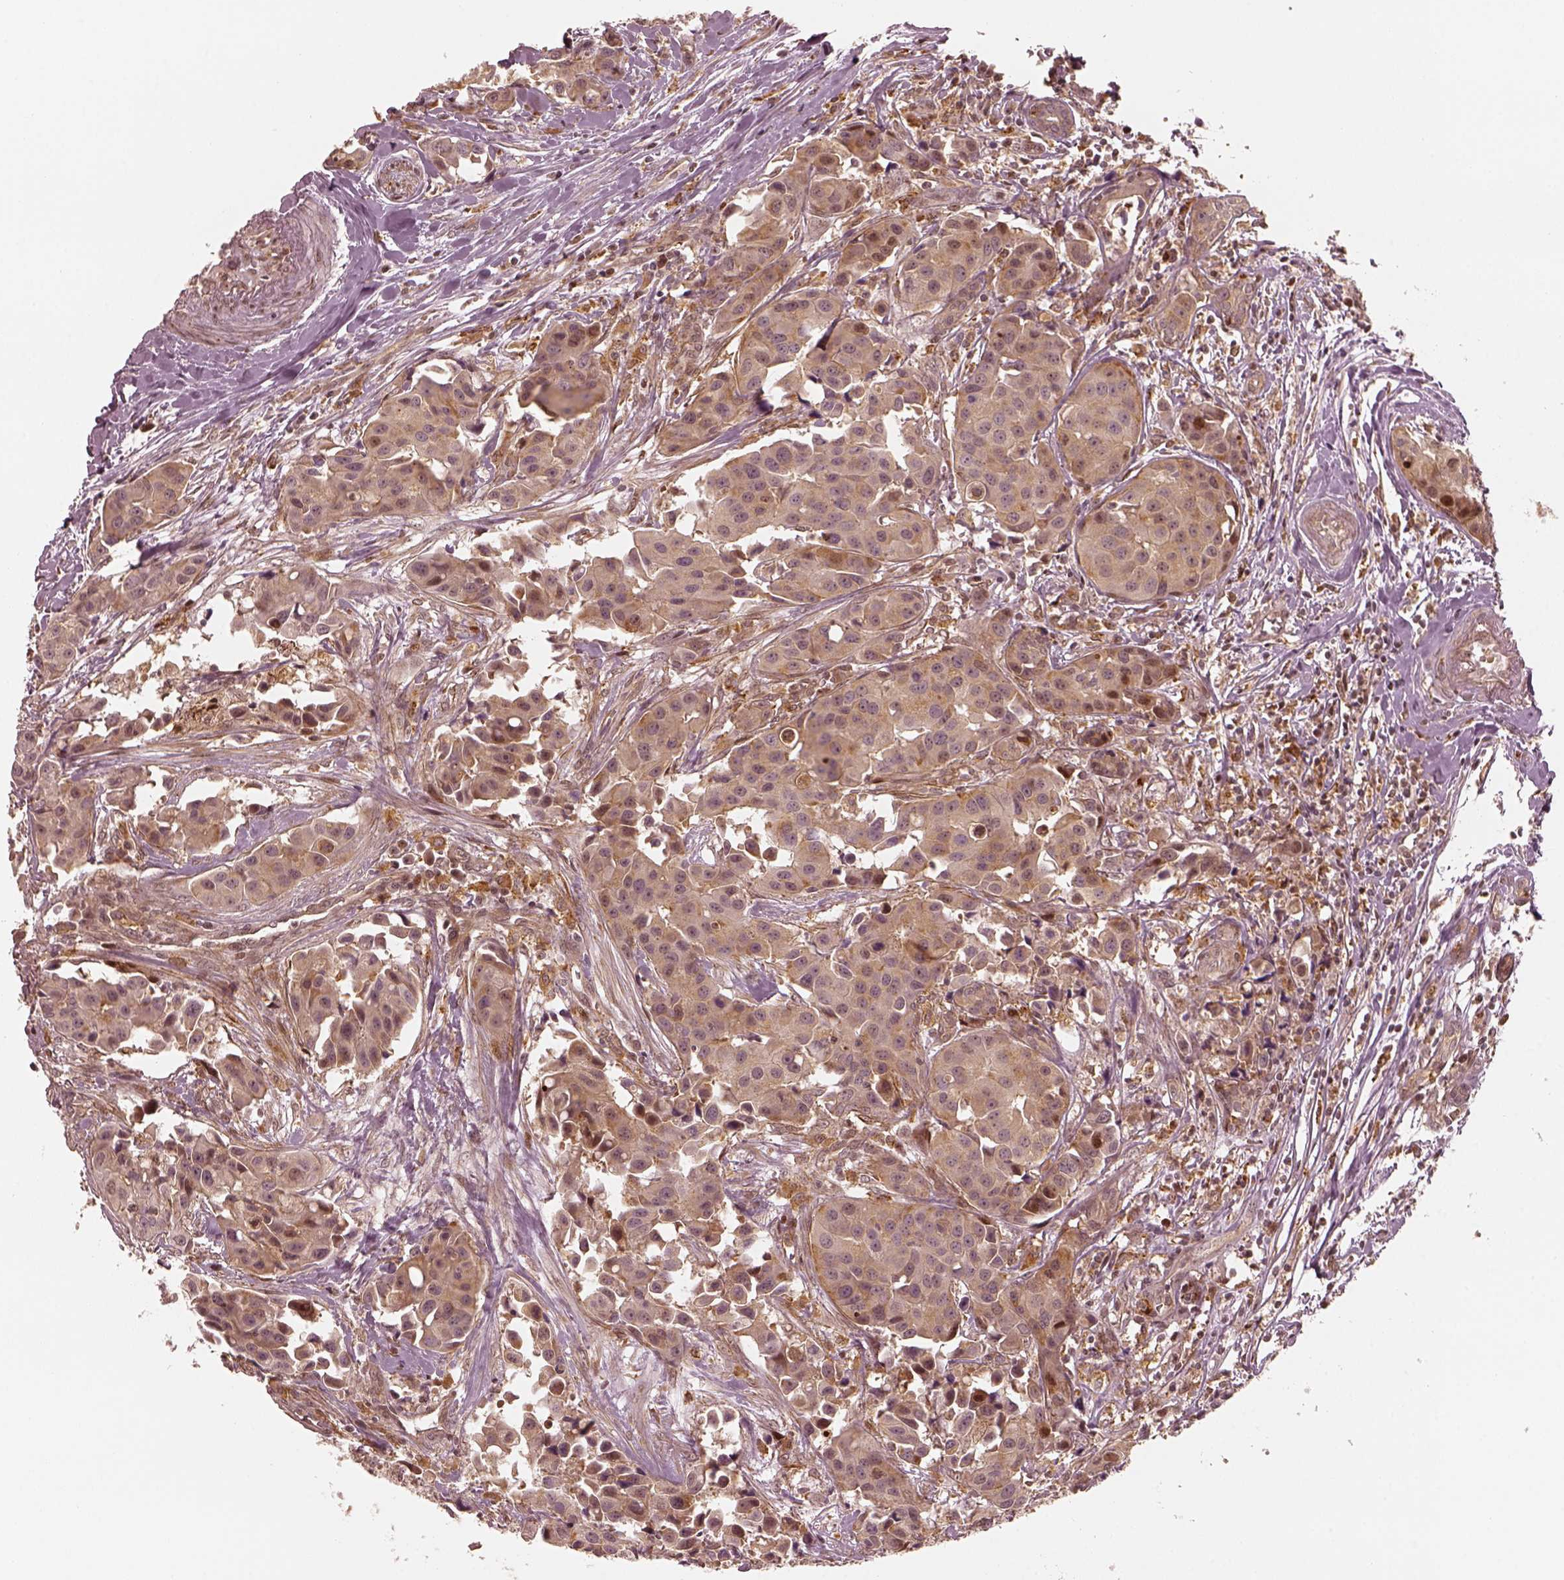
{"staining": {"intensity": "moderate", "quantity": "25%-75%", "location": "cytoplasmic/membranous,nuclear"}, "tissue": "head and neck cancer", "cell_type": "Tumor cells", "image_type": "cancer", "snomed": [{"axis": "morphology", "description": "Adenocarcinoma, NOS"}, {"axis": "topography", "description": "Head-Neck"}], "caption": "Protein staining of head and neck adenocarcinoma tissue displays moderate cytoplasmic/membranous and nuclear staining in about 25%-75% of tumor cells. The protein of interest is stained brown, and the nuclei are stained in blue (DAB IHC with brightfield microscopy, high magnification).", "gene": "SLC12A9", "patient": {"sex": "male", "age": 76}}